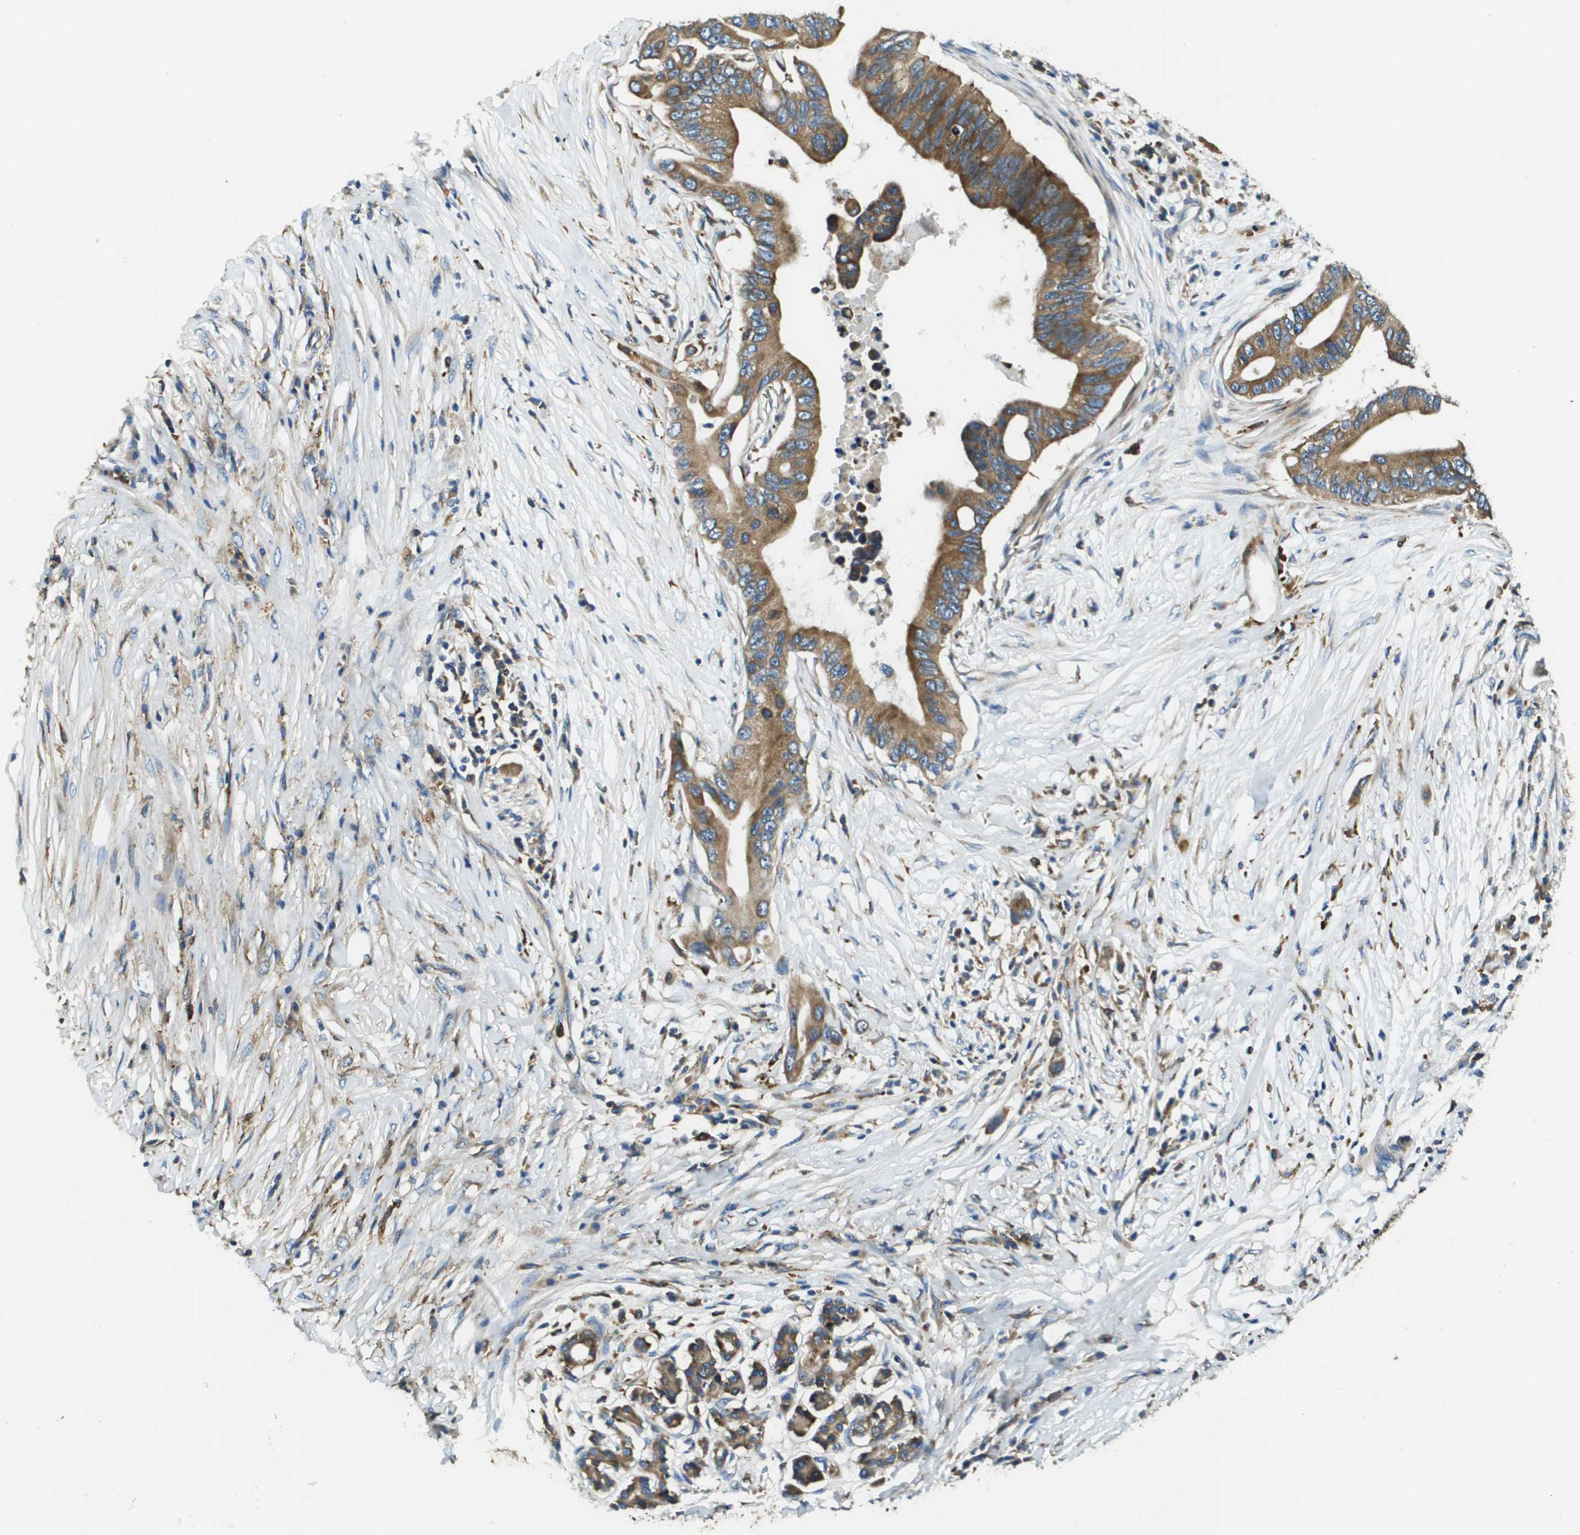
{"staining": {"intensity": "moderate", "quantity": ">75%", "location": "cytoplasmic/membranous"}, "tissue": "pancreatic cancer", "cell_type": "Tumor cells", "image_type": "cancer", "snomed": [{"axis": "morphology", "description": "Adenocarcinoma, NOS"}, {"axis": "topography", "description": "Pancreas"}], "caption": "Immunohistochemical staining of pancreatic cancer (adenocarcinoma) demonstrates medium levels of moderate cytoplasmic/membranous positivity in about >75% of tumor cells.", "gene": "CNPY3", "patient": {"sex": "male", "age": 77}}